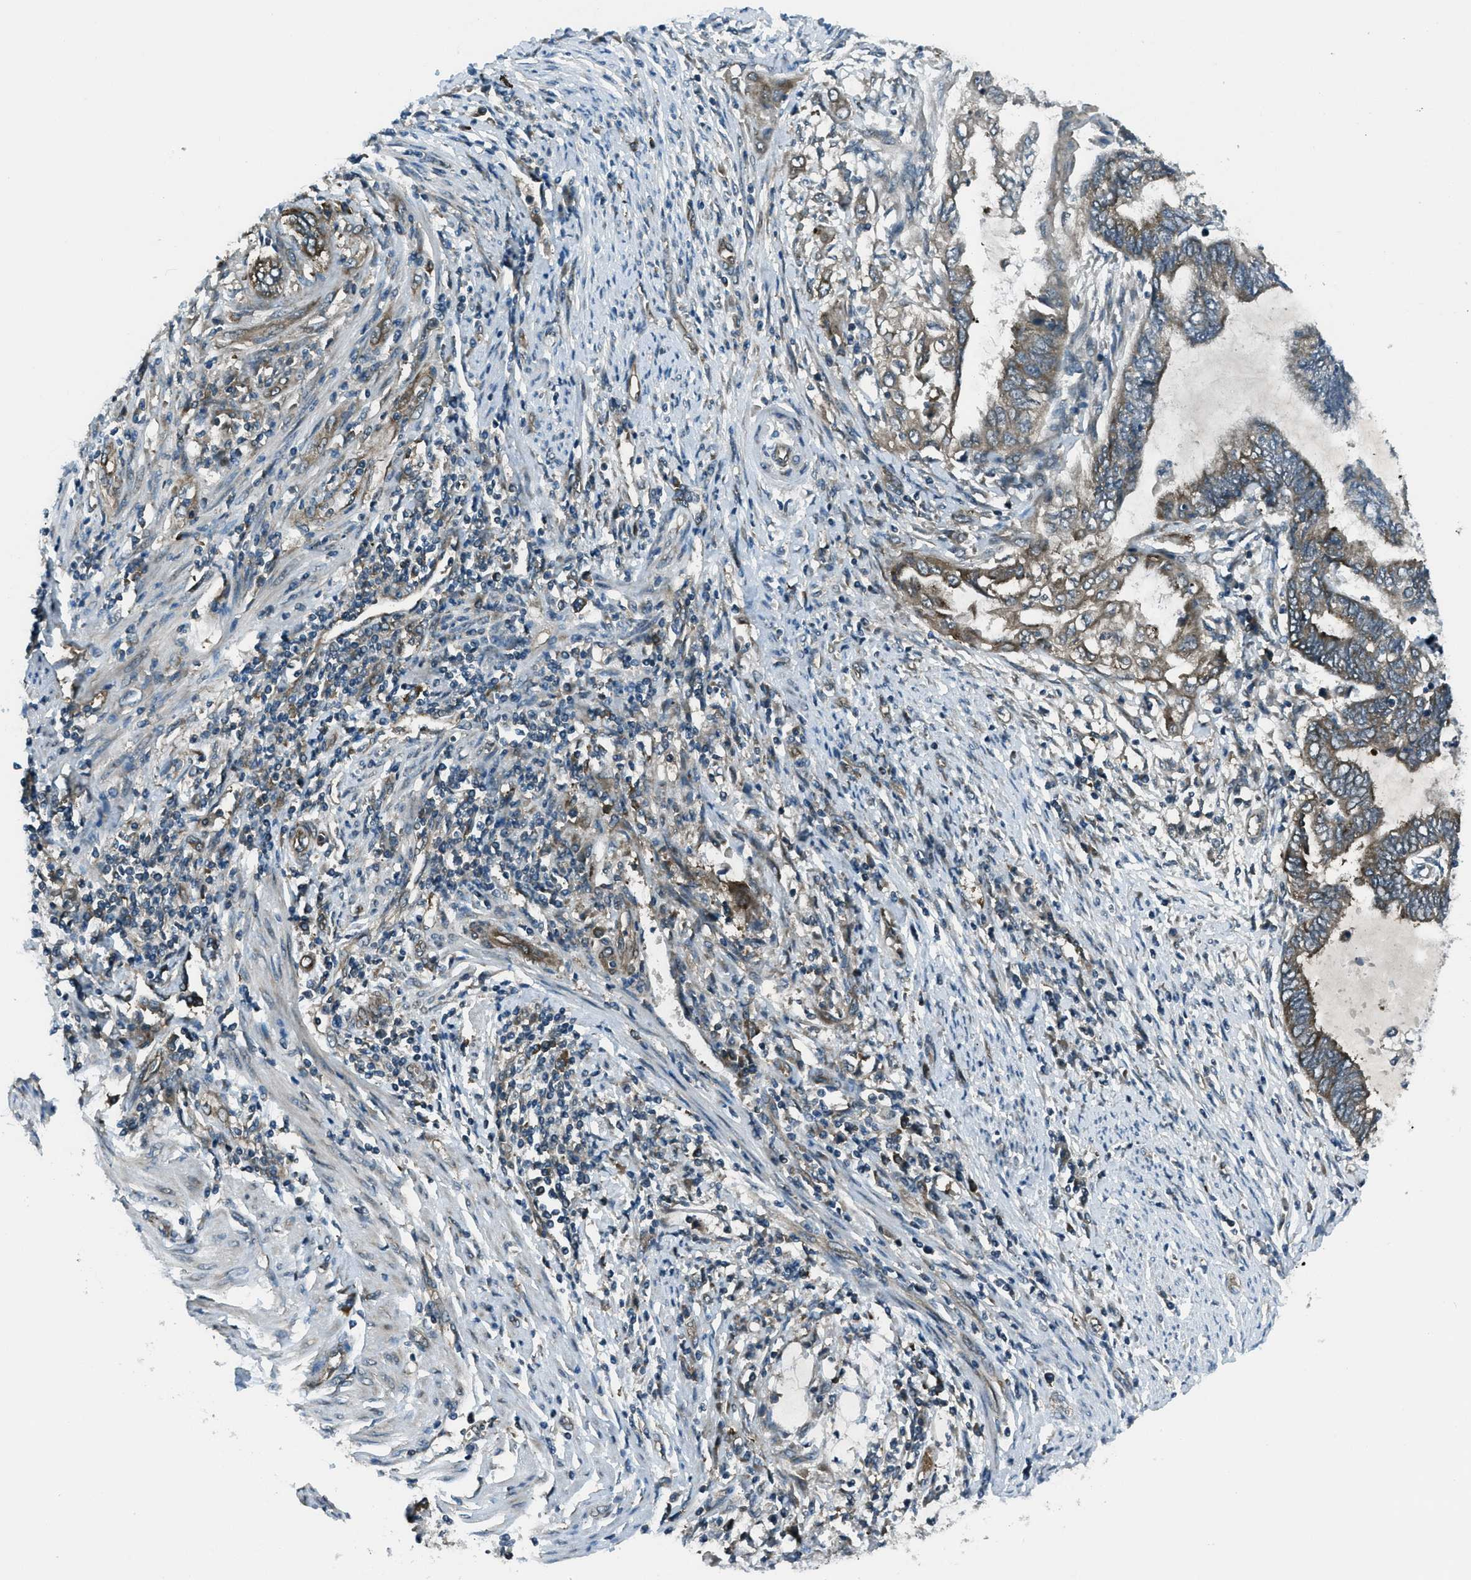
{"staining": {"intensity": "strong", "quantity": ">75%", "location": "cytoplasmic/membranous"}, "tissue": "endometrial cancer", "cell_type": "Tumor cells", "image_type": "cancer", "snomed": [{"axis": "morphology", "description": "Adenocarcinoma, NOS"}, {"axis": "topography", "description": "Uterus"}, {"axis": "topography", "description": "Endometrium"}], "caption": "Endometrial cancer (adenocarcinoma) stained with immunohistochemistry exhibits strong cytoplasmic/membranous positivity in approximately >75% of tumor cells. Using DAB (3,3'-diaminobenzidine) (brown) and hematoxylin (blue) stains, captured at high magnification using brightfield microscopy.", "gene": "ASAP2", "patient": {"sex": "female", "age": 70}}